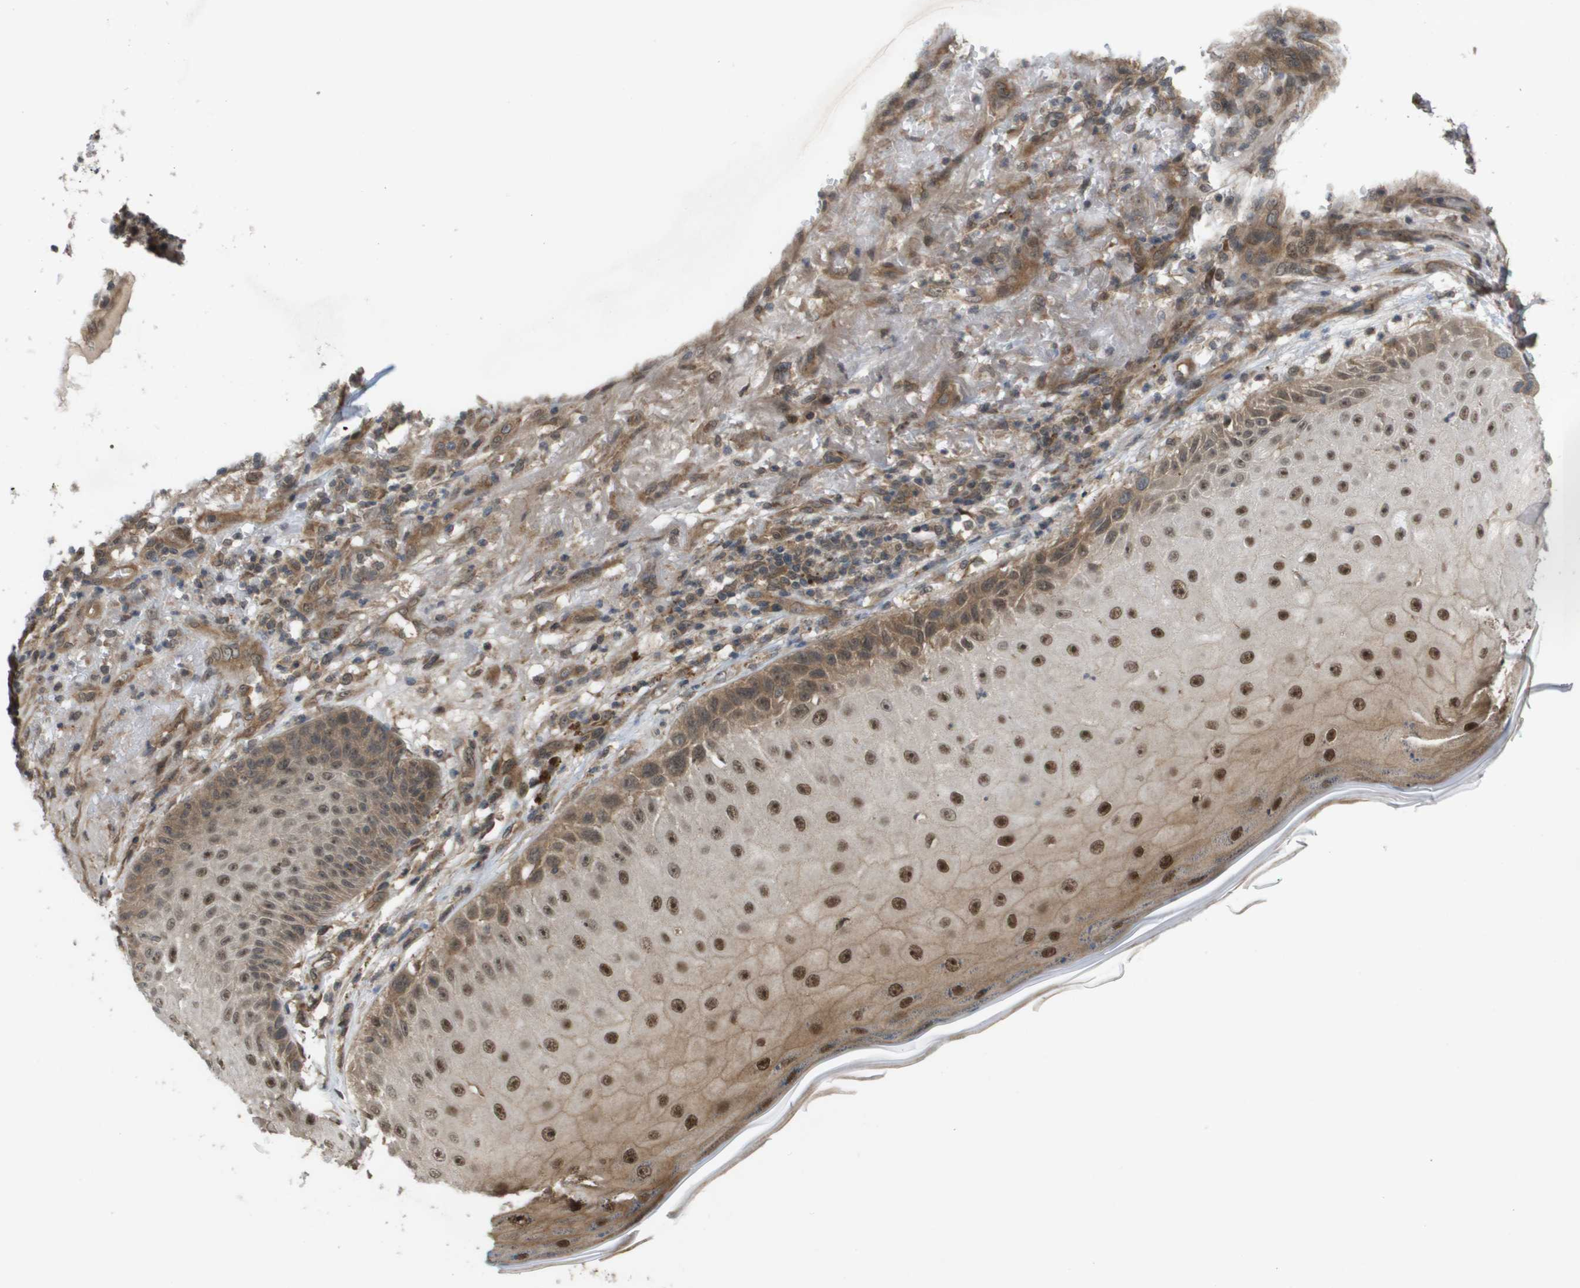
{"staining": {"intensity": "moderate", "quantity": ">75%", "location": "cytoplasmic/membranous,nuclear"}, "tissue": "skin cancer", "cell_type": "Tumor cells", "image_type": "cancer", "snomed": [{"axis": "morphology", "description": "Squamous cell carcinoma, NOS"}, {"axis": "topography", "description": "Skin"}], "caption": "A high-resolution histopathology image shows immunohistochemistry staining of skin cancer, which exhibits moderate cytoplasmic/membranous and nuclear positivity in about >75% of tumor cells. (DAB IHC, brown staining for protein, blue staining for nuclei).", "gene": "CTPS2", "patient": {"sex": "female", "age": 80}}